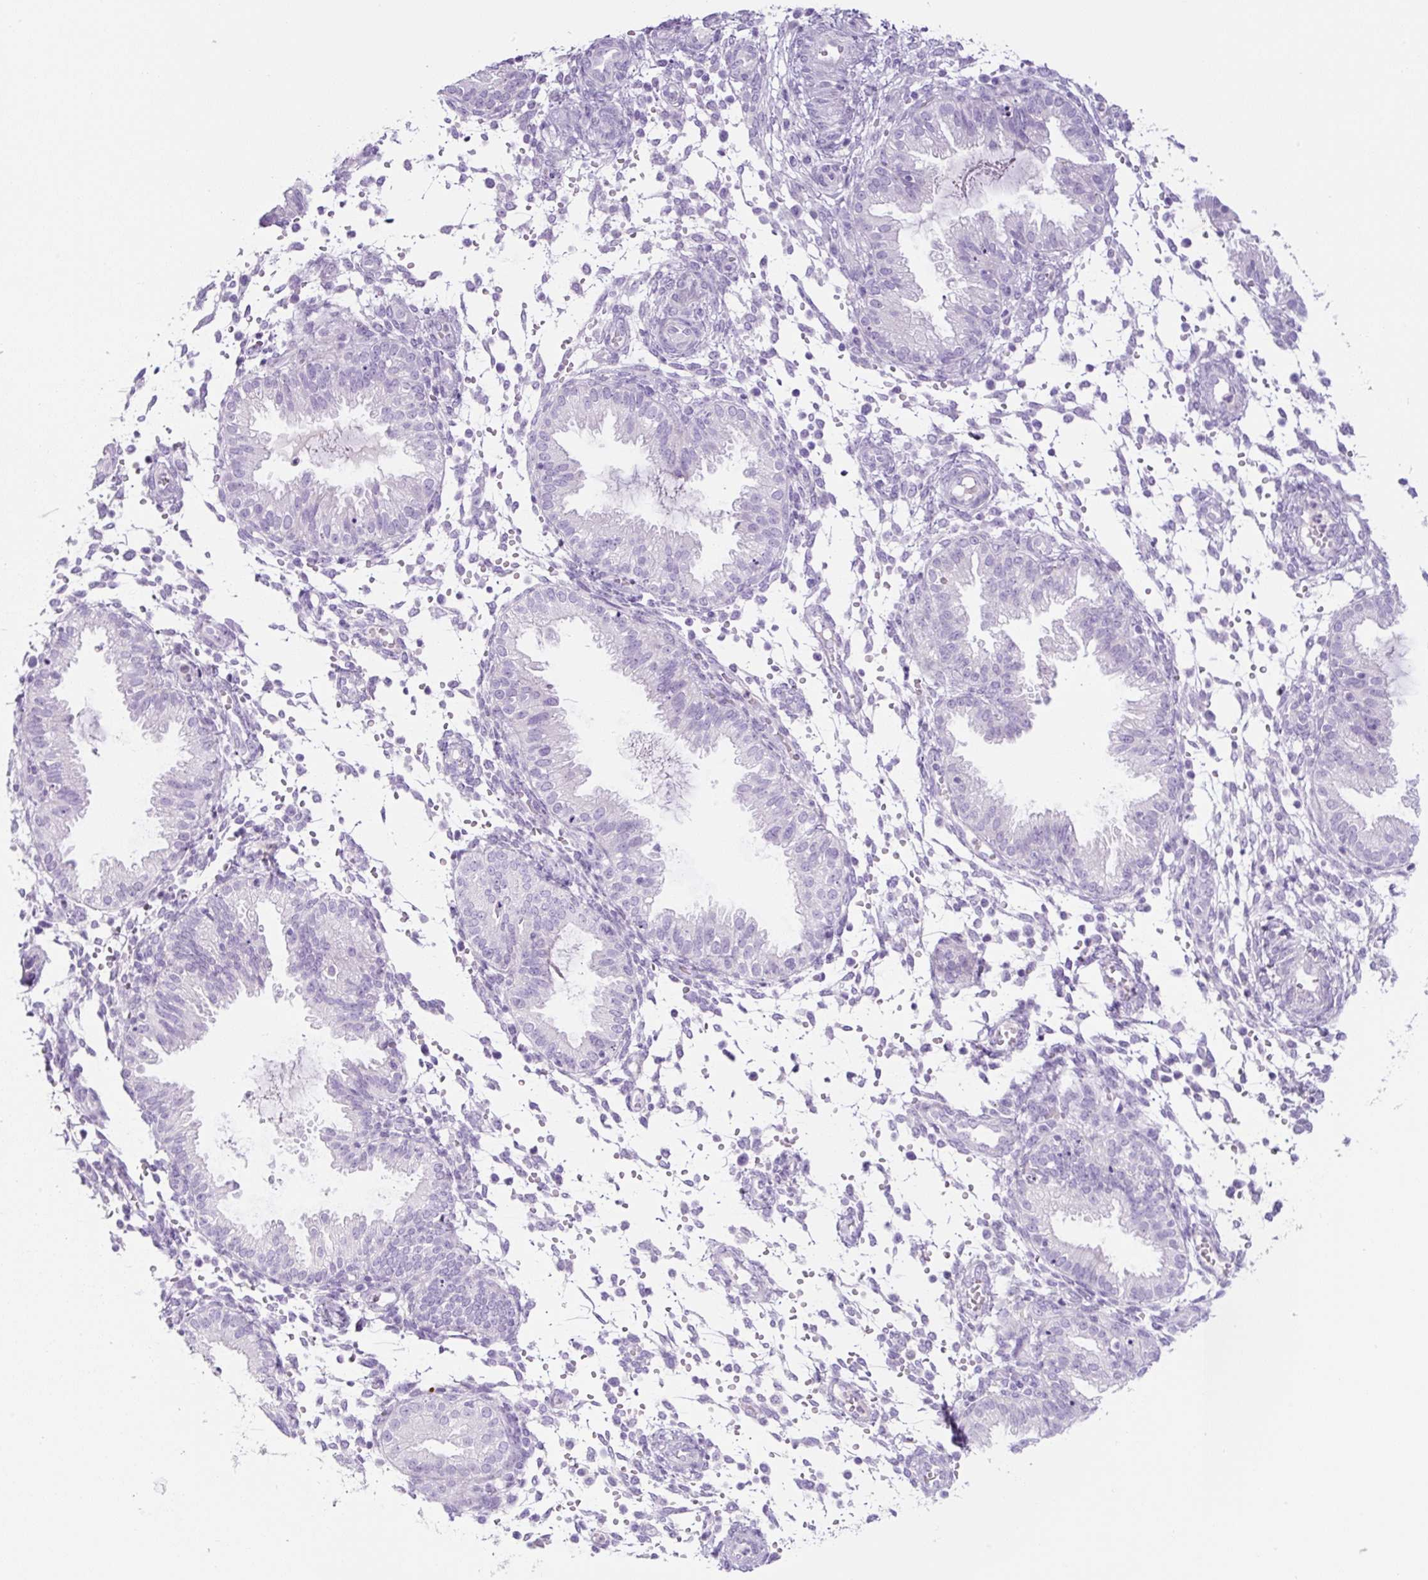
{"staining": {"intensity": "negative", "quantity": "none", "location": "none"}, "tissue": "endometrium", "cell_type": "Cells in endometrial stroma", "image_type": "normal", "snomed": [{"axis": "morphology", "description": "Normal tissue, NOS"}, {"axis": "topography", "description": "Endometrium"}], "caption": "Image shows no protein expression in cells in endometrial stroma of normal endometrium.", "gene": "RNF212B", "patient": {"sex": "female", "age": 33}}